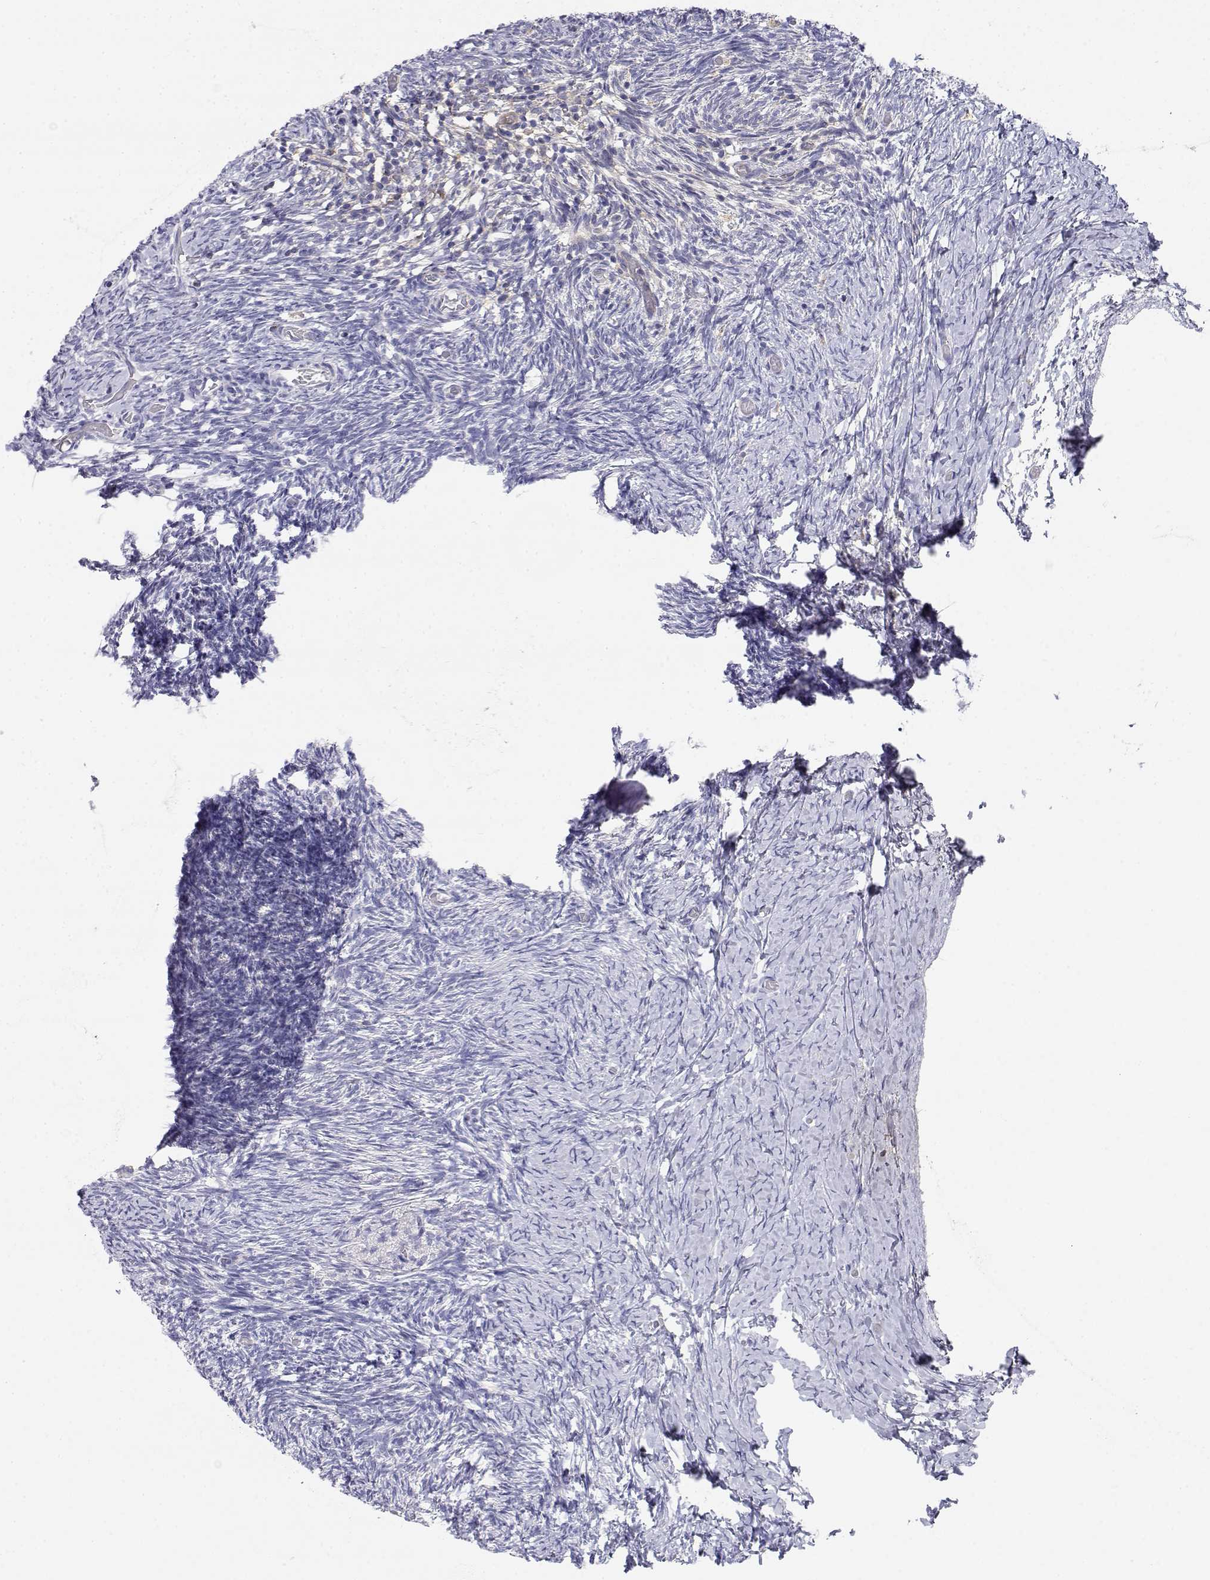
{"staining": {"intensity": "negative", "quantity": "none", "location": "none"}, "tissue": "ovary", "cell_type": "Follicle cells", "image_type": "normal", "snomed": [{"axis": "morphology", "description": "Normal tissue, NOS"}, {"axis": "topography", "description": "Ovary"}], "caption": "Human ovary stained for a protein using IHC demonstrates no expression in follicle cells.", "gene": "ADA", "patient": {"sex": "female", "age": 39}}